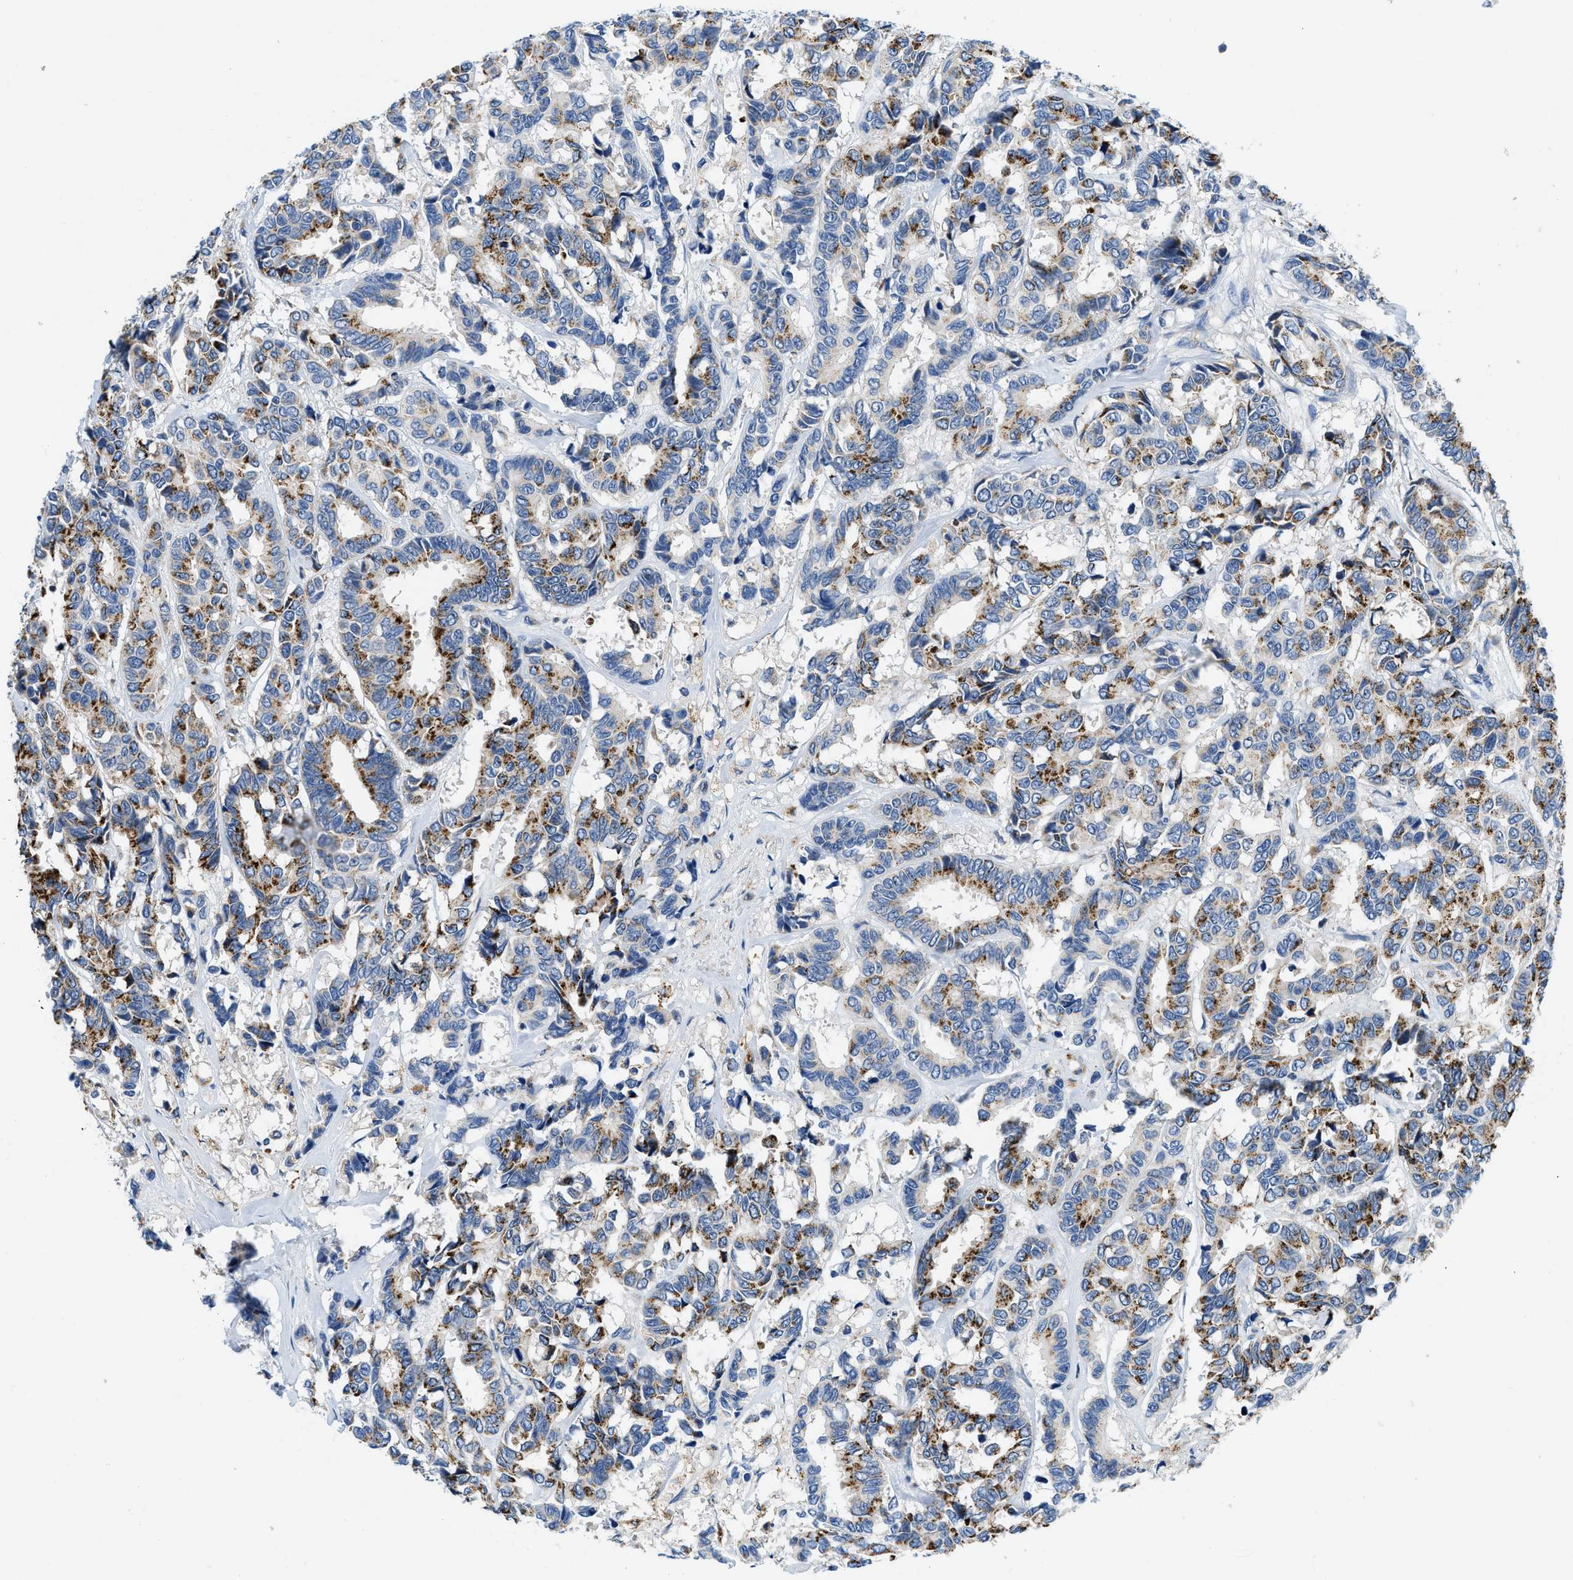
{"staining": {"intensity": "moderate", "quantity": "25%-75%", "location": "cytoplasmic/membranous"}, "tissue": "breast cancer", "cell_type": "Tumor cells", "image_type": "cancer", "snomed": [{"axis": "morphology", "description": "Duct carcinoma"}, {"axis": "topography", "description": "Breast"}], "caption": "Immunohistochemical staining of breast infiltrating ductal carcinoma reveals medium levels of moderate cytoplasmic/membranous protein staining in about 25%-75% of tumor cells. Immunohistochemistry stains the protein of interest in brown and the nuclei are stained blue.", "gene": "ADGRE3", "patient": {"sex": "female", "age": 87}}